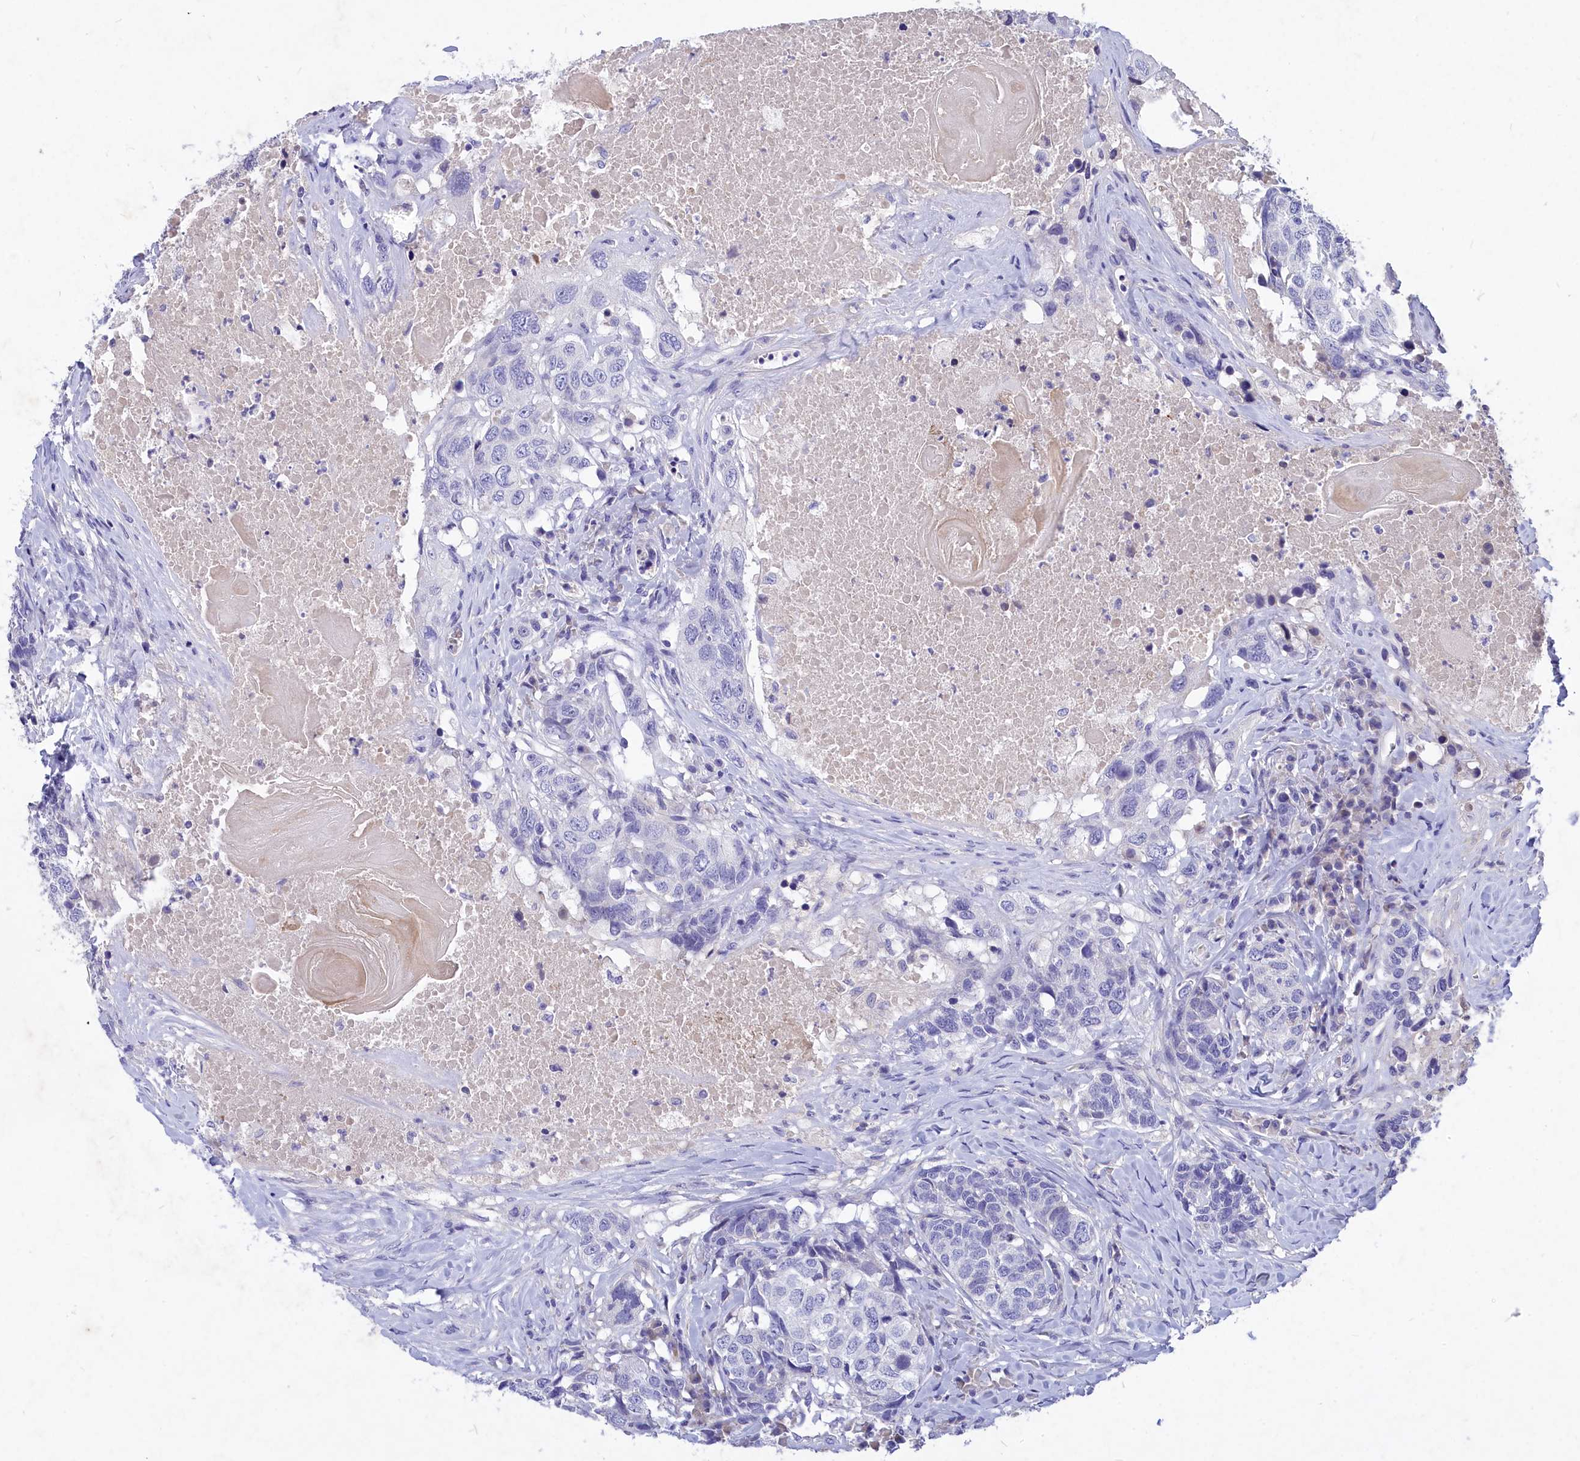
{"staining": {"intensity": "negative", "quantity": "none", "location": "none"}, "tissue": "head and neck cancer", "cell_type": "Tumor cells", "image_type": "cancer", "snomed": [{"axis": "morphology", "description": "Squamous cell carcinoma, NOS"}, {"axis": "topography", "description": "Head-Neck"}], "caption": "DAB (3,3'-diaminobenzidine) immunohistochemical staining of head and neck squamous cell carcinoma displays no significant staining in tumor cells. (DAB (3,3'-diaminobenzidine) IHC visualized using brightfield microscopy, high magnification).", "gene": "DEFB119", "patient": {"sex": "male", "age": 66}}